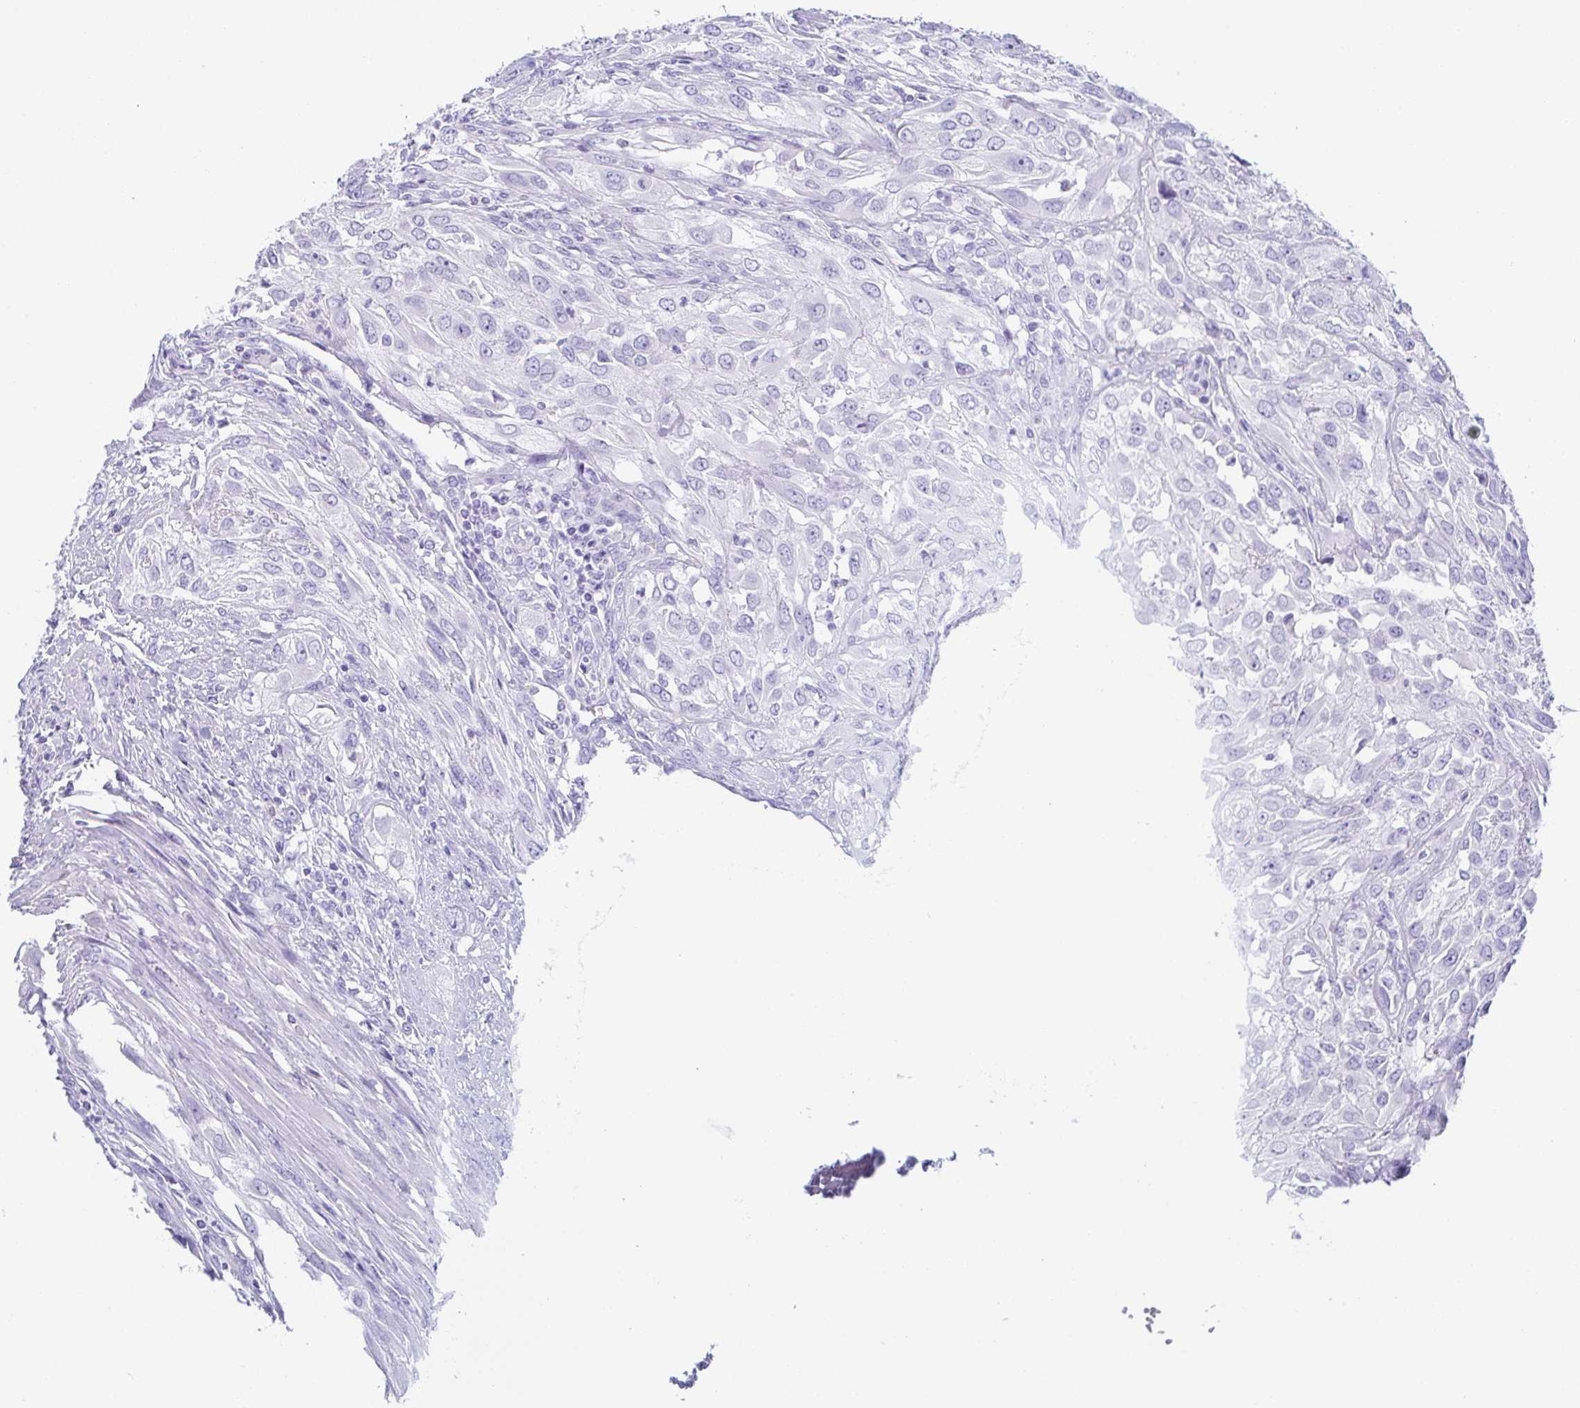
{"staining": {"intensity": "negative", "quantity": "none", "location": "none"}, "tissue": "urothelial cancer", "cell_type": "Tumor cells", "image_type": "cancer", "snomed": [{"axis": "morphology", "description": "Urothelial carcinoma, High grade"}, {"axis": "topography", "description": "Urinary bladder"}], "caption": "Urothelial cancer stained for a protein using IHC exhibits no positivity tumor cells.", "gene": "ZG16B", "patient": {"sex": "male", "age": 67}}